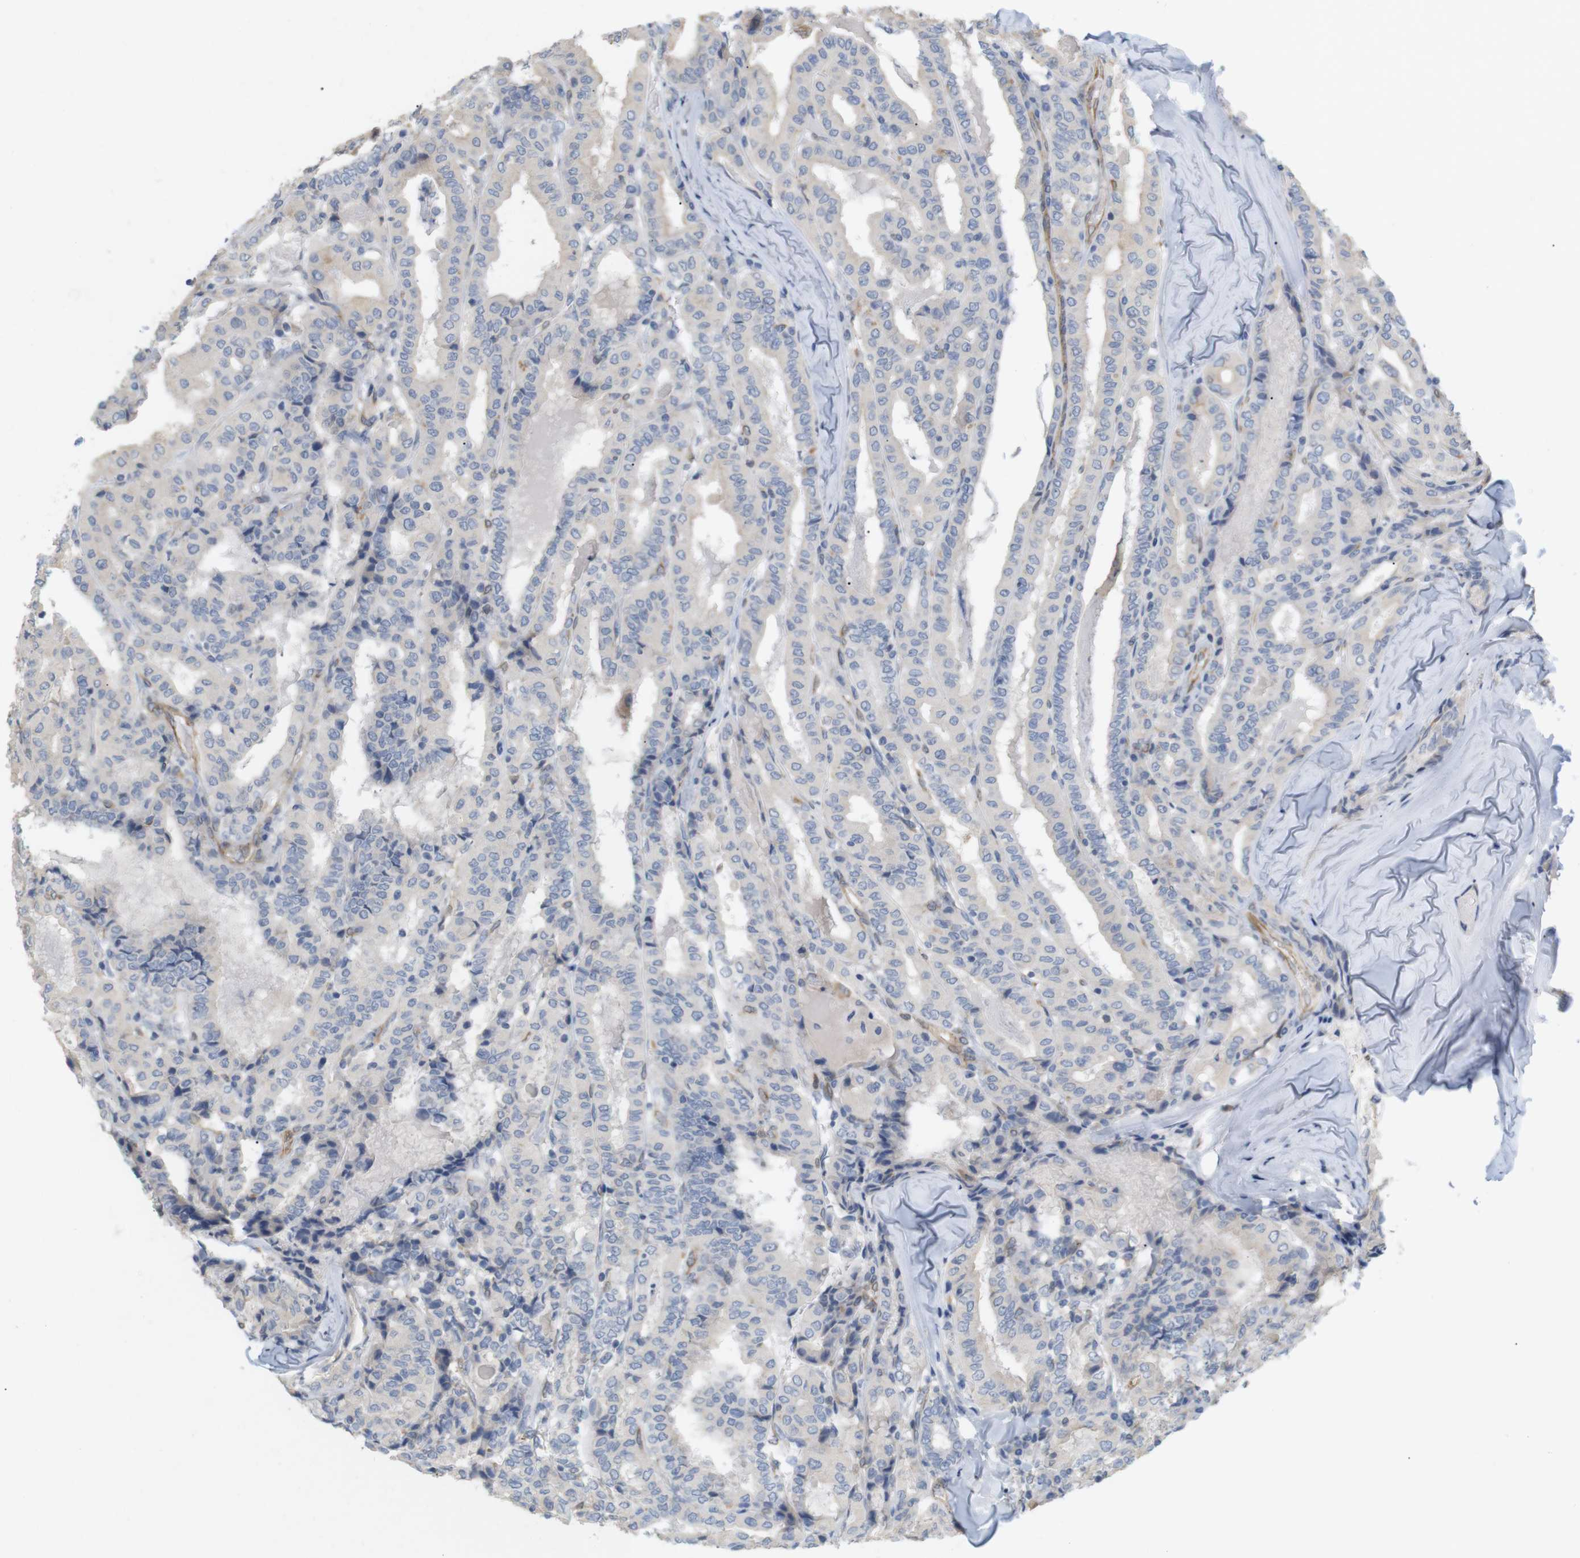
{"staining": {"intensity": "negative", "quantity": "none", "location": "none"}, "tissue": "thyroid cancer", "cell_type": "Tumor cells", "image_type": "cancer", "snomed": [{"axis": "morphology", "description": "Papillary adenocarcinoma, NOS"}, {"axis": "topography", "description": "Thyroid gland"}], "caption": "Tumor cells show no significant protein positivity in thyroid cancer.", "gene": "ITPR1", "patient": {"sex": "female", "age": 42}}